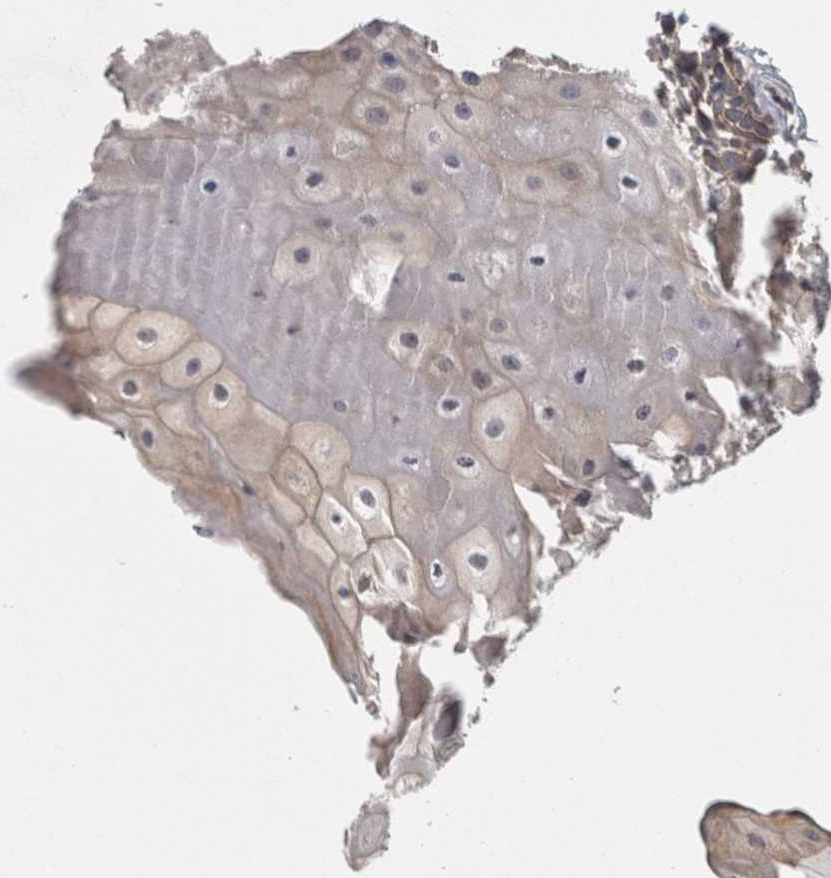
{"staining": {"intensity": "weak", "quantity": "<25%", "location": "cytoplasmic/membranous"}, "tissue": "oral mucosa", "cell_type": "Squamous epithelial cells", "image_type": "normal", "snomed": [{"axis": "morphology", "description": "Normal tissue, NOS"}, {"axis": "topography", "description": "Oral tissue"}], "caption": "Squamous epithelial cells are negative for protein expression in benign human oral mucosa. (Immunohistochemistry (ihc), brightfield microscopy, high magnification).", "gene": "PRKCI", "patient": {"sex": "female", "age": 76}}